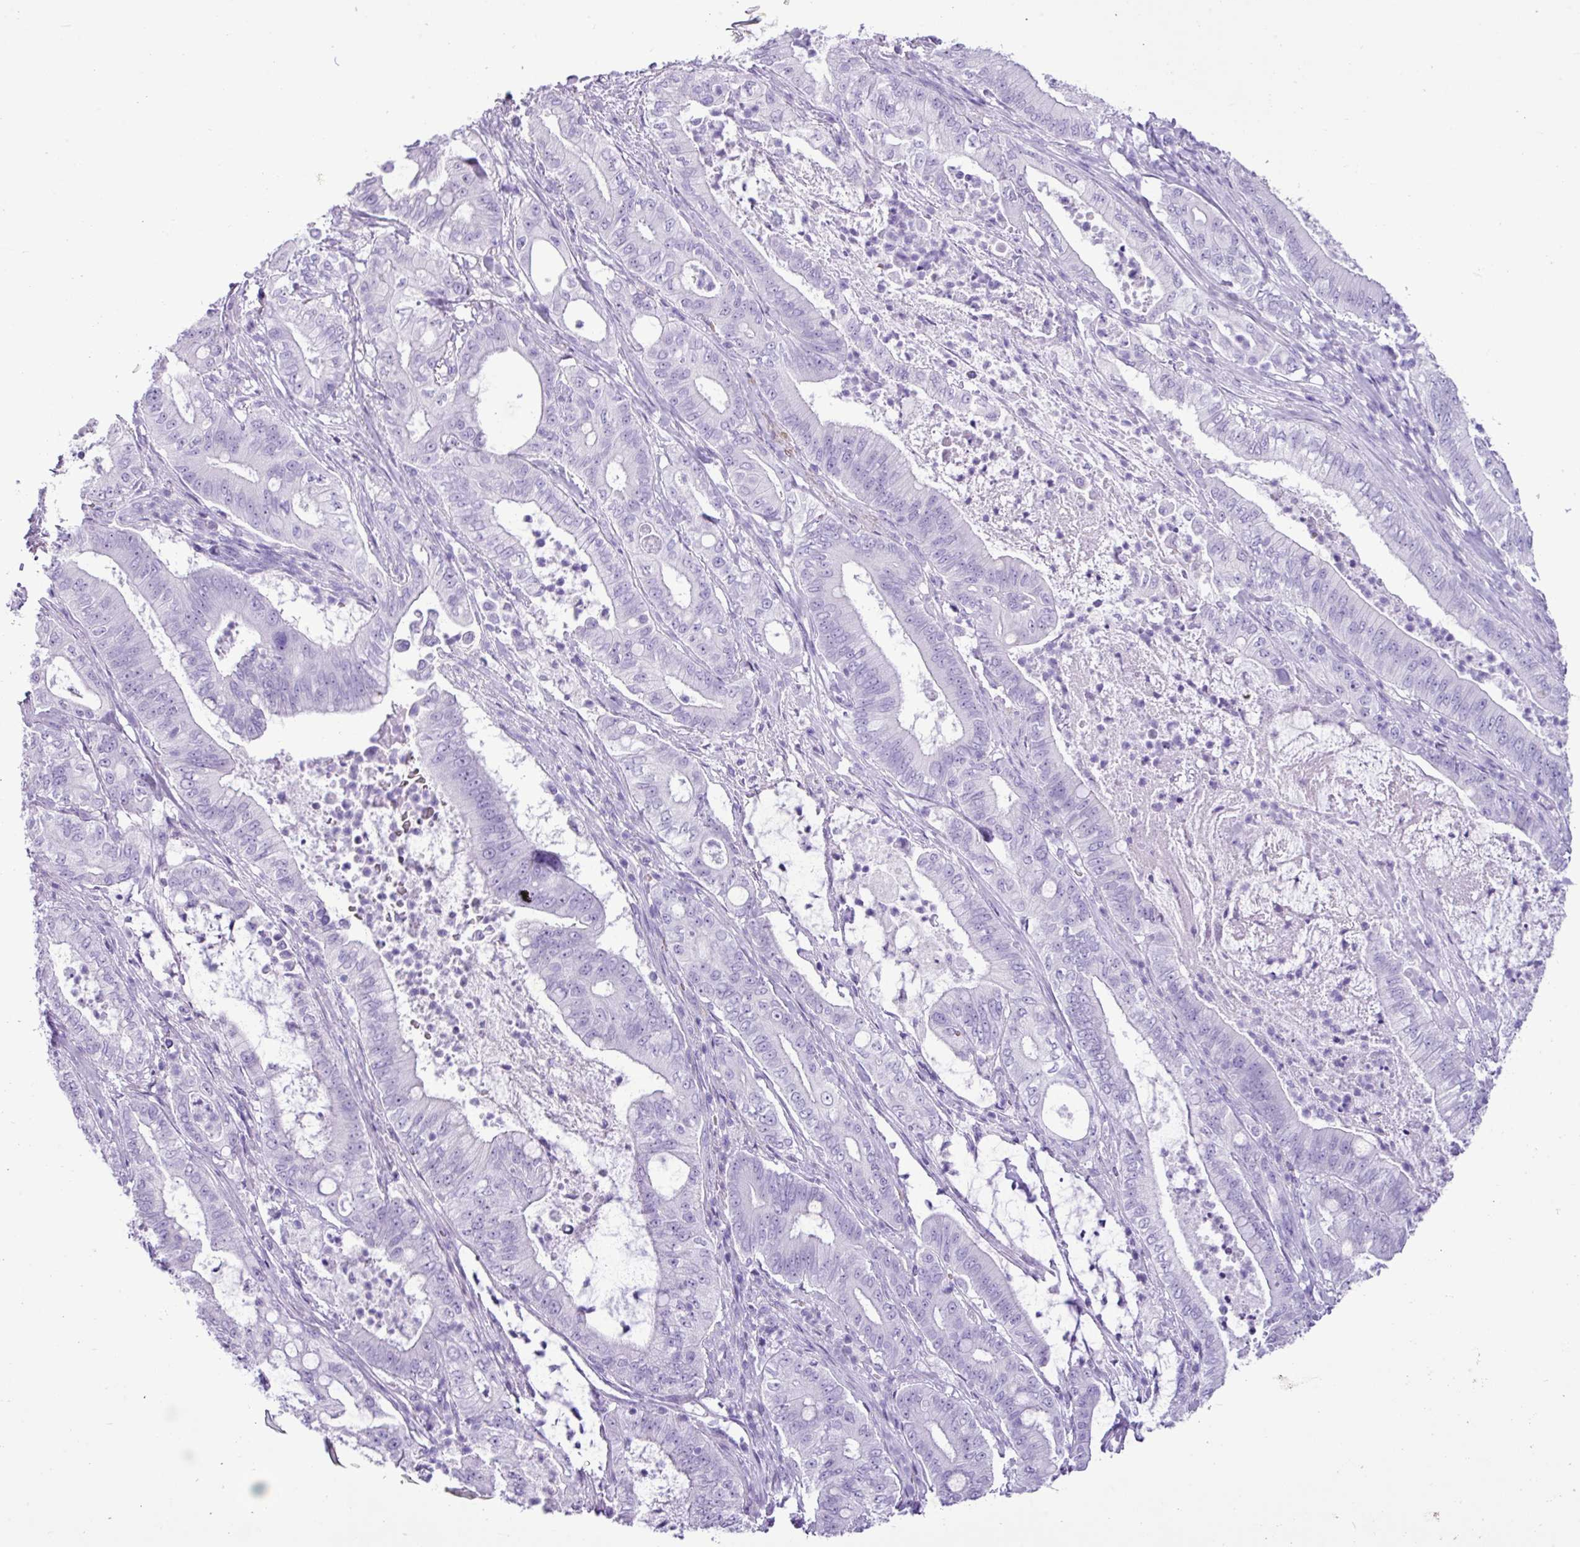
{"staining": {"intensity": "negative", "quantity": "none", "location": "none"}, "tissue": "pancreatic cancer", "cell_type": "Tumor cells", "image_type": "cancer", "snomed": [{"axis": "morphology", "description": "Adenocarcinoma, NOS"}, {"axis": "topography", "description": "Pancreas"}], "caption": "Immunohistochemistry (IHC) image of neoplastic tissue: pancreatic adenocarcinoma stained with DAB (3,3'-diaminobenzidine) demonstrates no significant protein positivity in tumor cells. (Stains: DAB (3,3'-diaminobenzidine) IHC with hematoxylin counter stain, Microscopy: brightfield microscopy at high magnification).", "gene": "ZSCAN5A", "patient": {"sex": "male", "age": 71}}